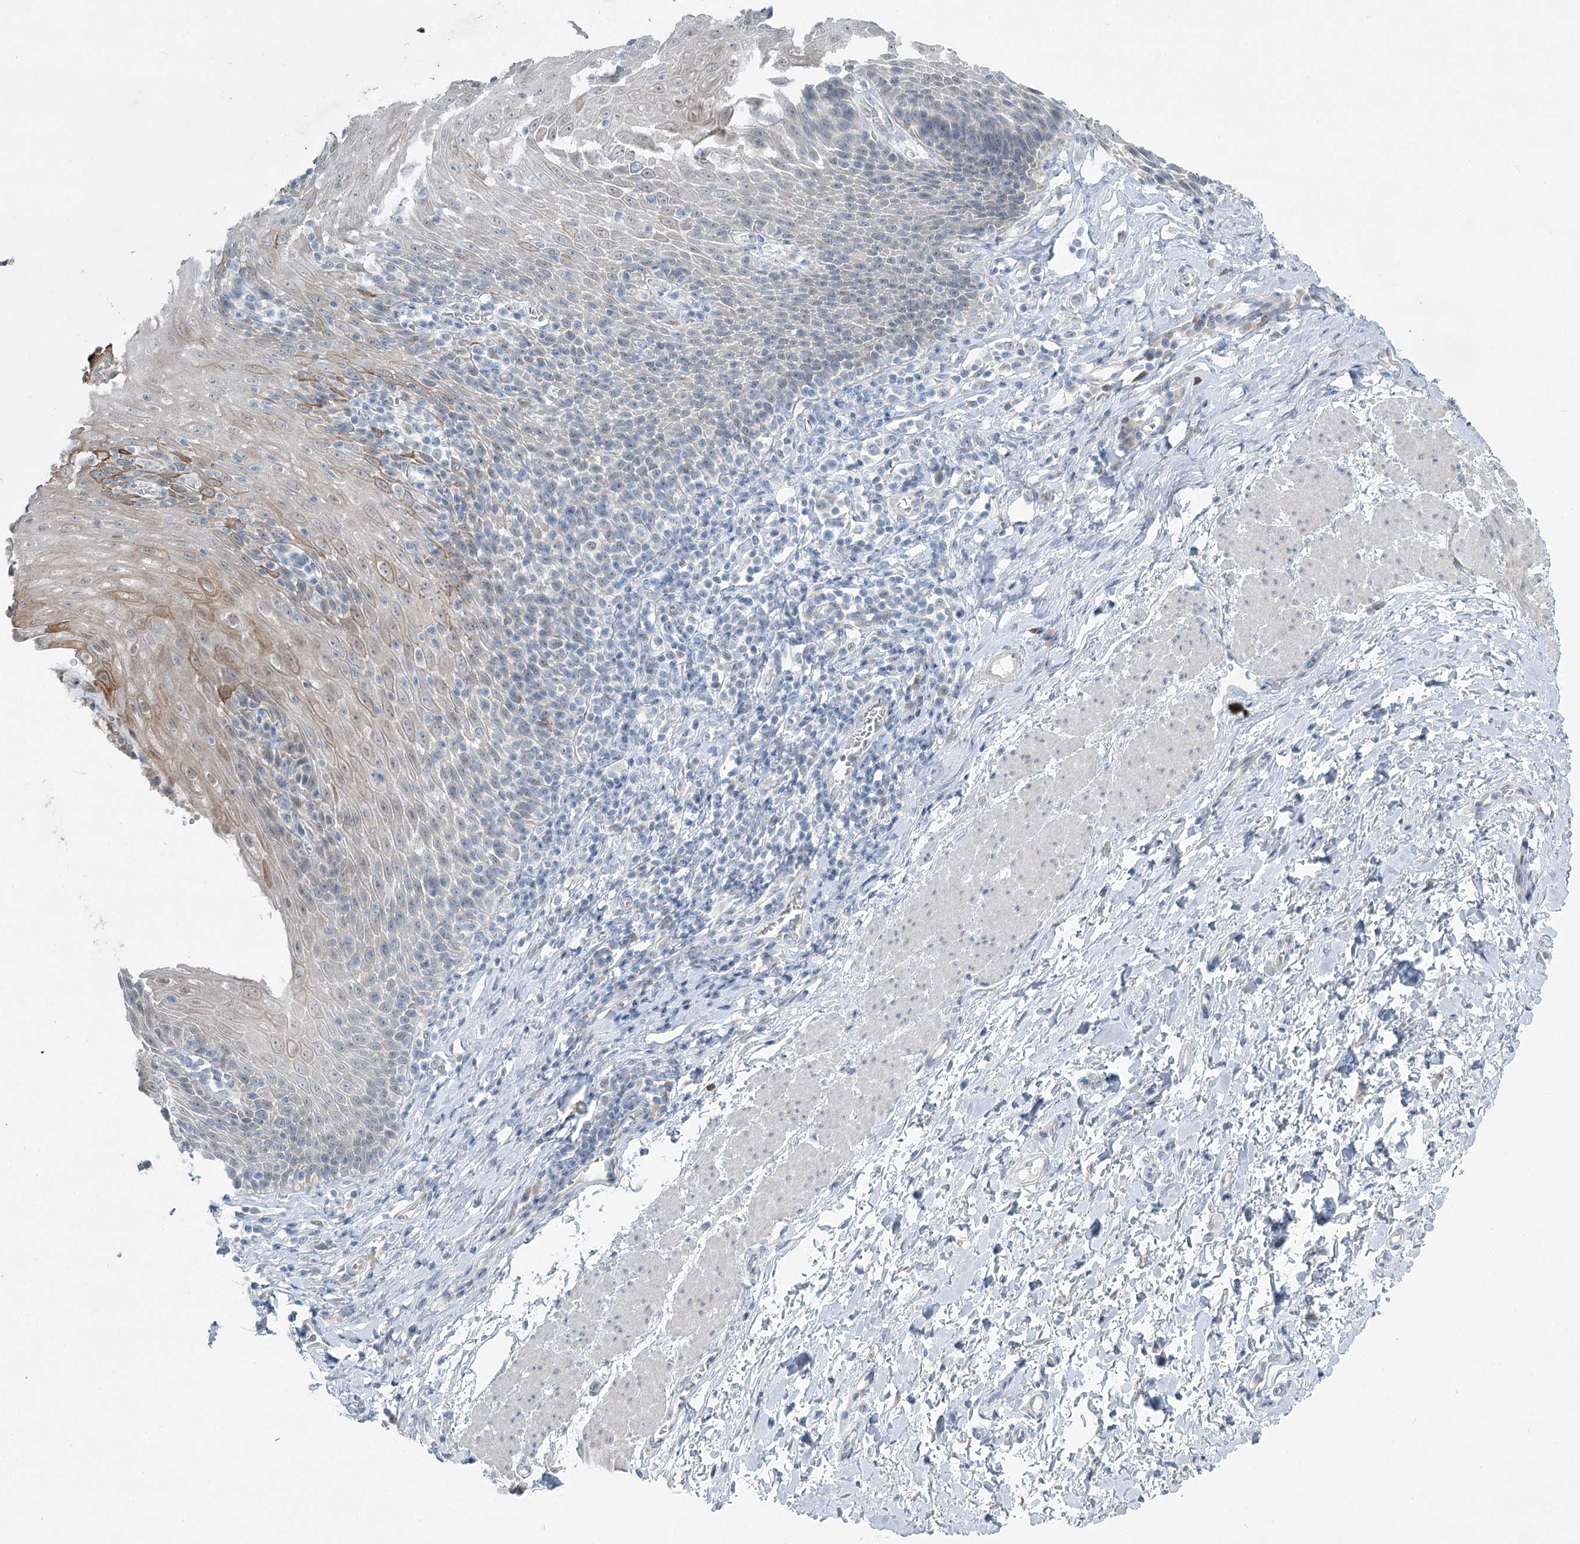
{"staining": {"intensity": "moderate", "quantity": "<25%", "location": "cytoplasmic/membranous"}, "tissue": "esophagus", "cell_type": "Squamous epithelial cells", "image_type": "normal", "snomed": [{"axis": "morphology", "description": "Normal tissue, NOS"}, {"axis": "topography", "description": "Esophagus"}], "caption": "Protein expression analysis of unremarkable esophagus reveals moderate cytoplasmic/membranous positivity in approximately <25% of squamous epithelial cells. The staining was performed using DAB to visualize the protein expression in brown, while the nuclei were stained in blue with hematoxylin (Magnification: 20x).", "gene": "ABITRAM", "patient": {"sex": "female", "age": 61}}